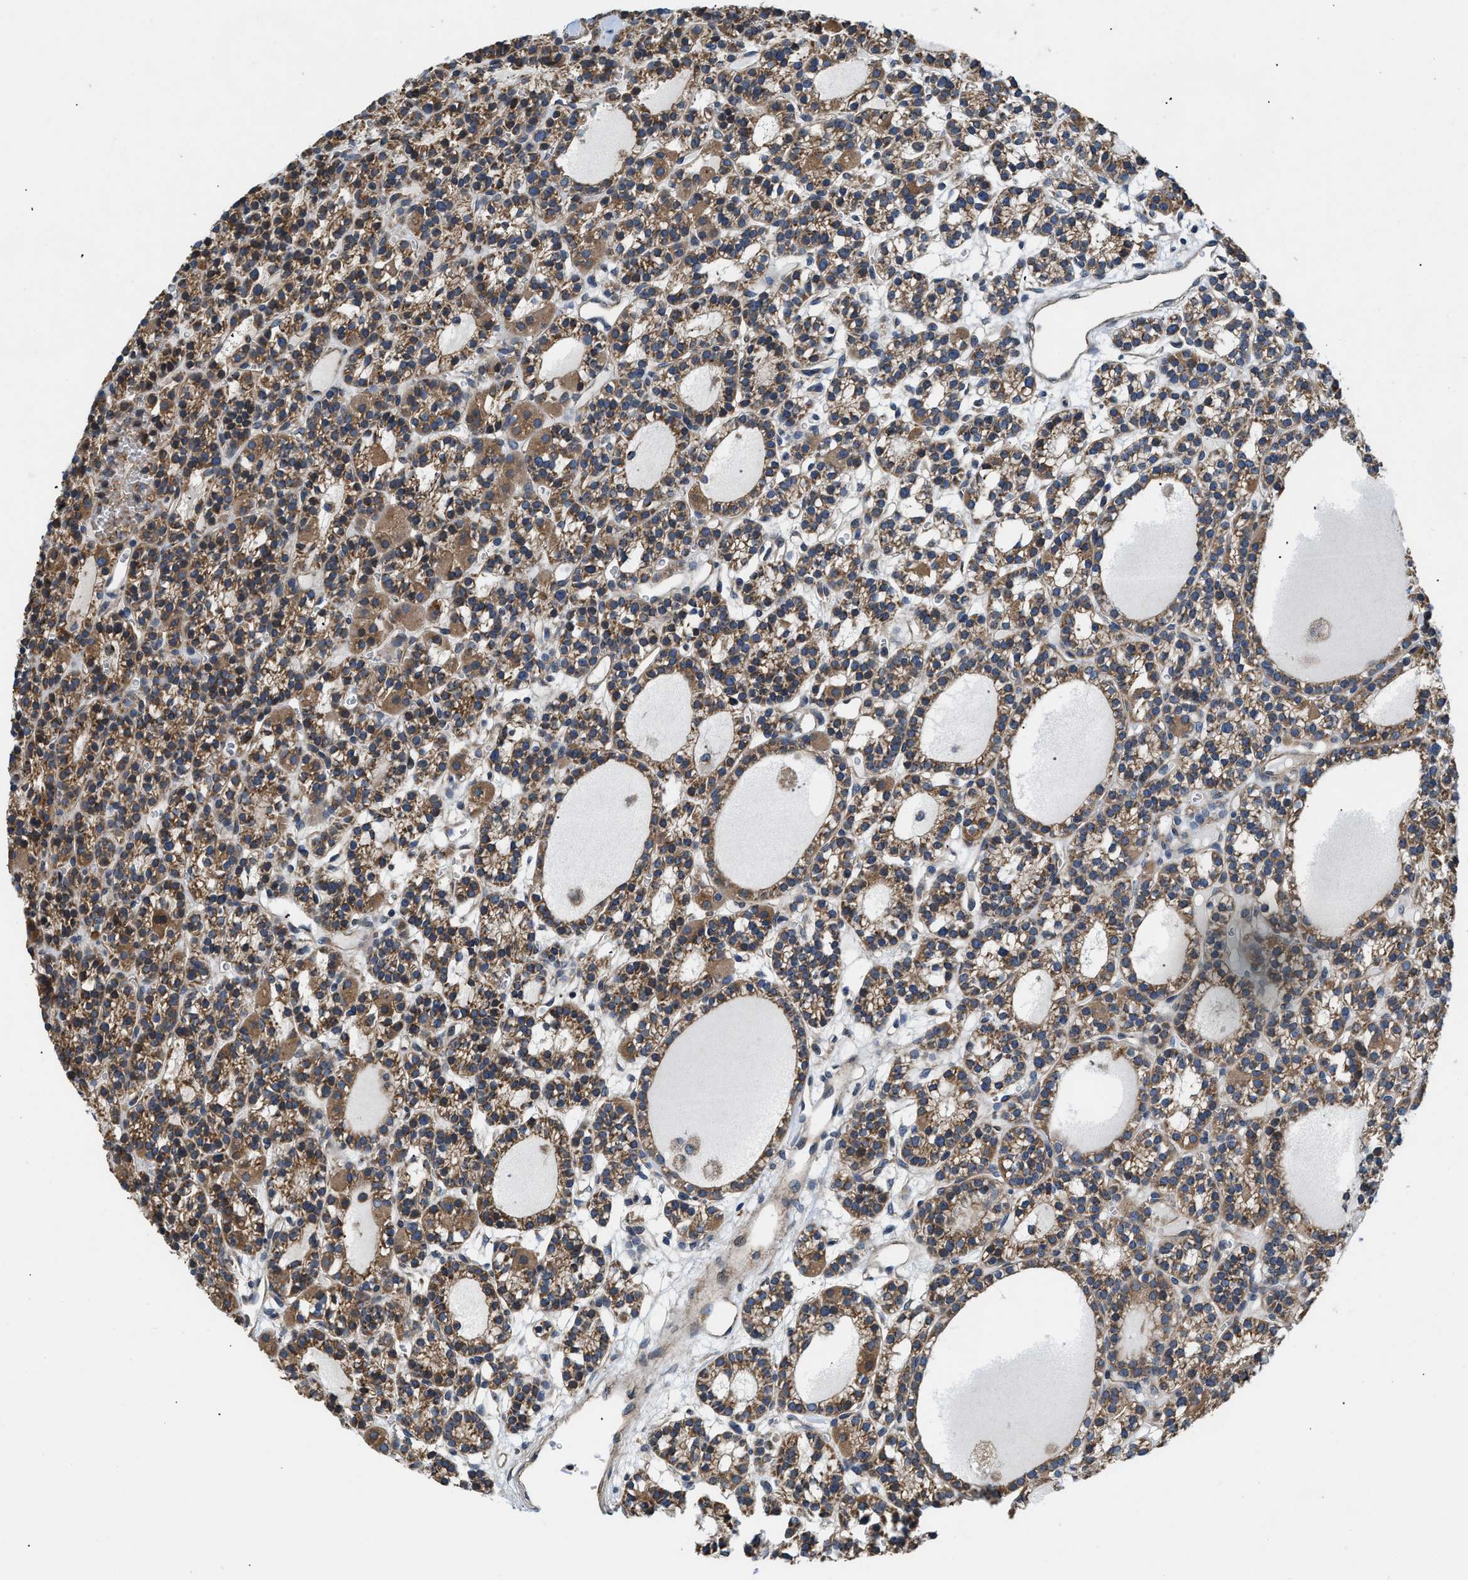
{"staining": {"intensity": "moderate", "quantity": ">75%", "location": "cytoplasmic/membranous"}, "tissue": "parathyroid gland", "cell_type": "Glandular cells", "image_type": "normal", "snomed": [{"axis": "morphology", "description": "Normal tissue, NOS"}, {"axis": "morphology", "description": "Adenoma, NOS"}, {"axis": "topography", "description": "Parathyroid gland"}], "caption": "IHC image of unremarkable human parathyroid gland stained for a protein (brown), which shows medium levels of moderate cytoplasmic/membranous expression in approximately >75% of glandular cells.", "gene": "CEP128", "patient": {"sex": "female", "age": 58}}